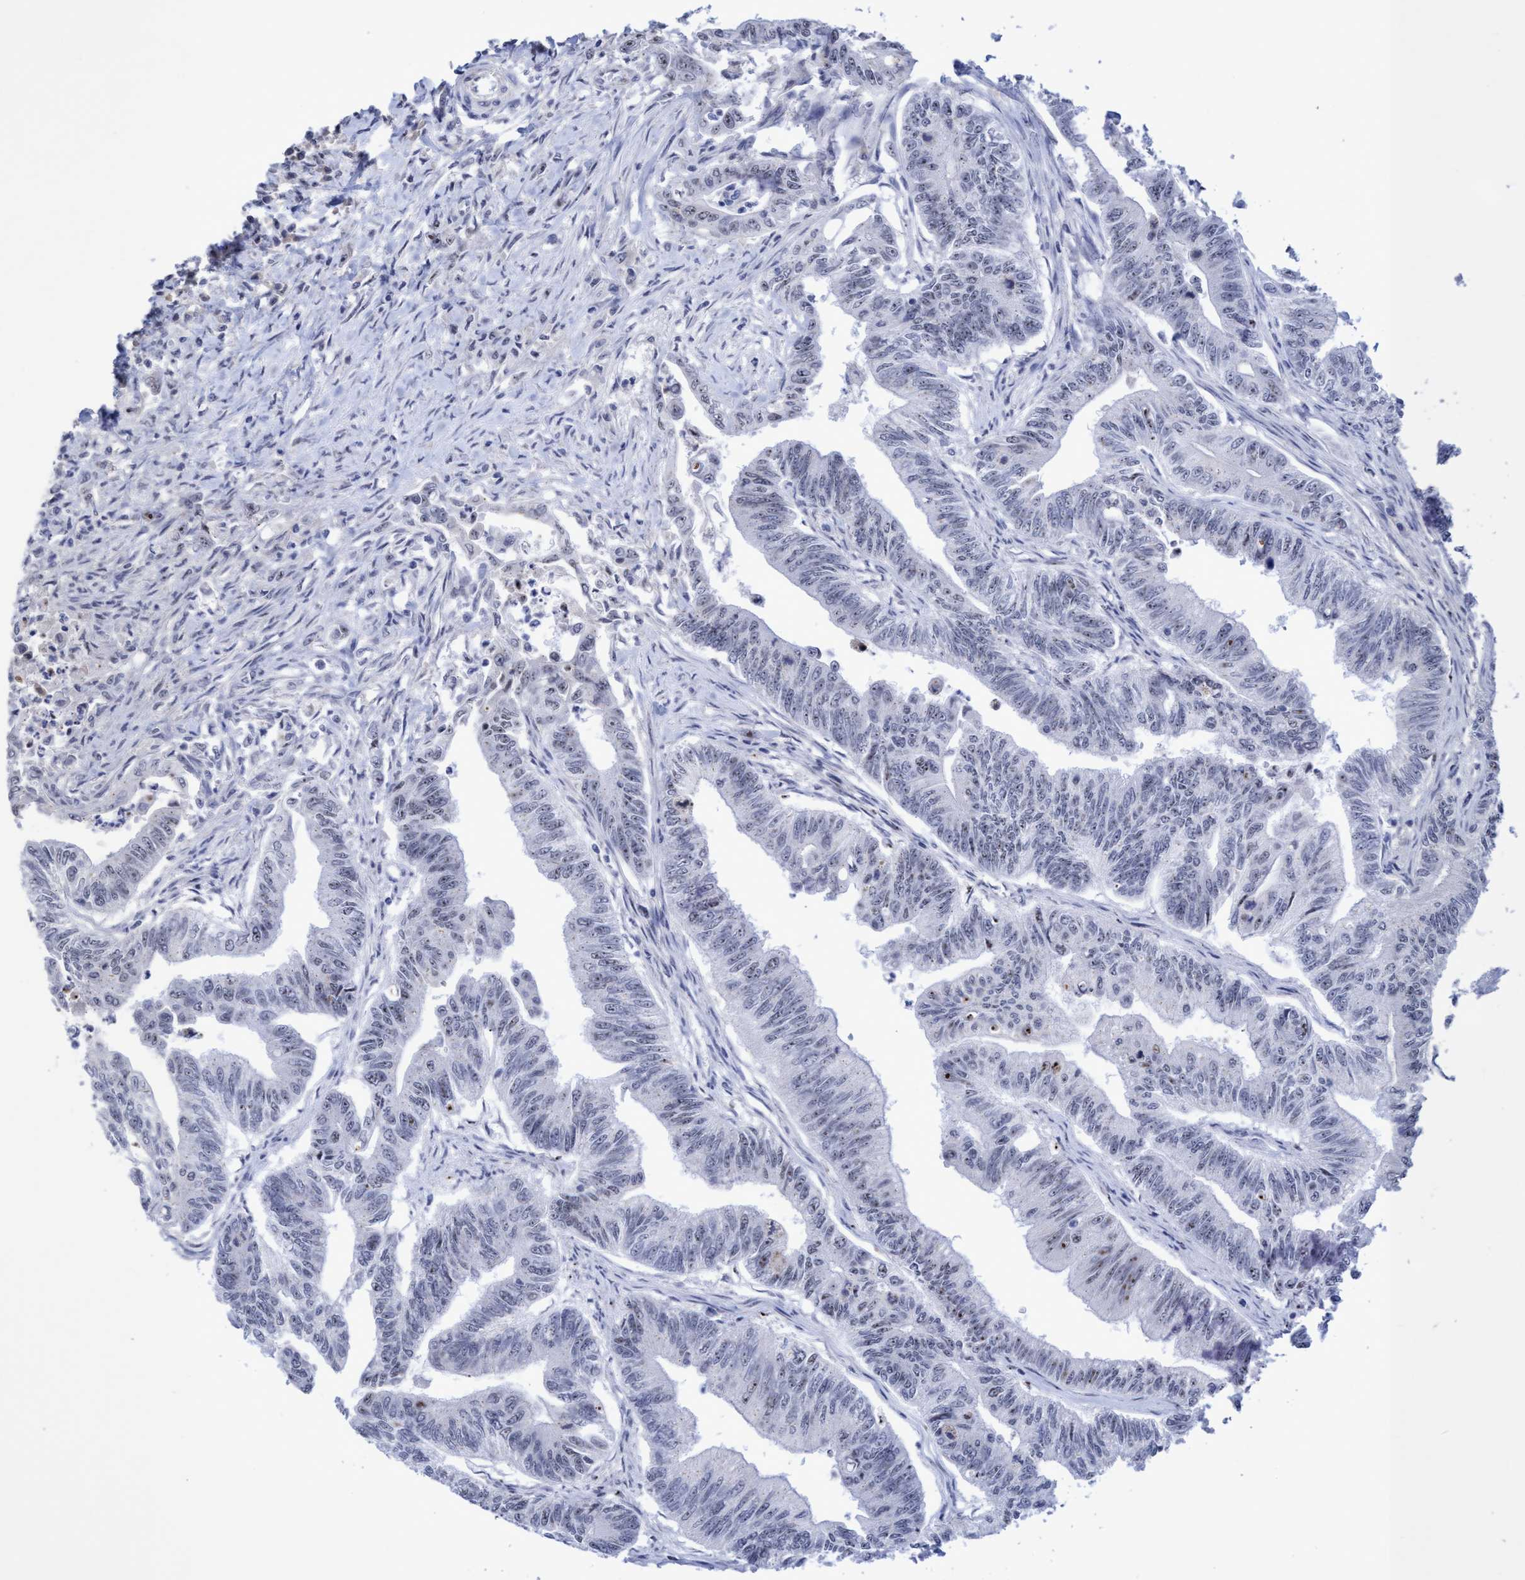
{"staining": {"intensity": "negative", "quantity": "none", "location": "none"}, "tissue": "colorectal cancer", "cell_type": "Tumor cells", "image_type": "cancer", "snomed": [{"axis": "morphology", "description": "Adenoma, NOS"}, {"axis": "morphology", "description": "Adenocarcinoma, NOS"}, {"axis": "topography", "description": "Colon"}], "caption": "IHC of colorectal cancer exhibits no expression in tumor cells. (DAB (3,3'-diaminobenzidine) IHC visualized using brightfield microscopy, high magnification).", "gene": "EFCAB10", "patient": {"sex": "male", "age": 79}}